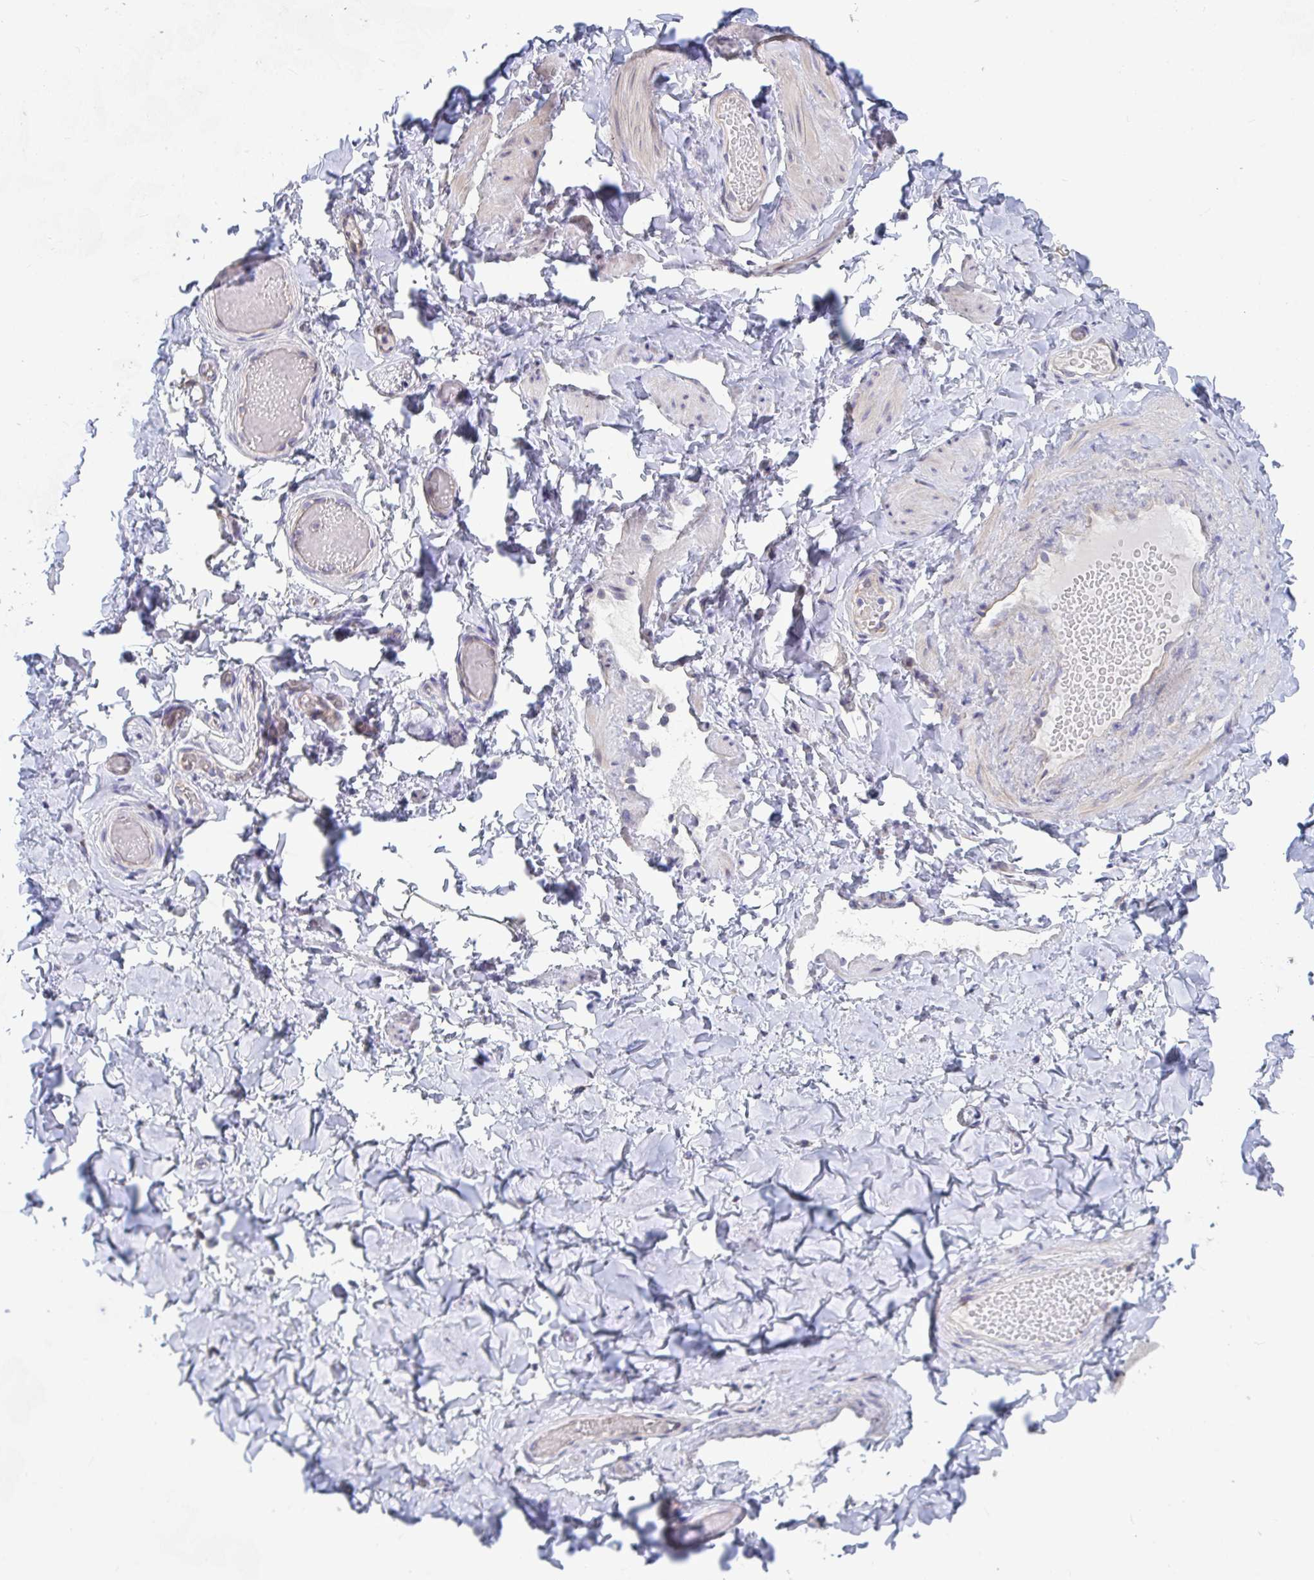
{"staining": {"intensity": "negative", "quantity": "none", "location": "none"}, "tissue": "adipose tissue", "cell_type": "Adipocytes", "image_type": "normal", "snomed": [{"axis": "morphology", "description": "Normal tissue, NOS"}, {"axis": "topography", "description": "Soft tissue"}, {"axis": "topography", "description": "Adipose tissue"}, {"axis": "topography", "description": "Vascular tissue"}, {"axis": "topography", "description": "Peripheral nerve tissue"}], "caption": "The image exhibits no significant staining in adipocytes of adipose tissue.", "gene": "P2RX3", "patient": {"sex": "male", "age": 29}}